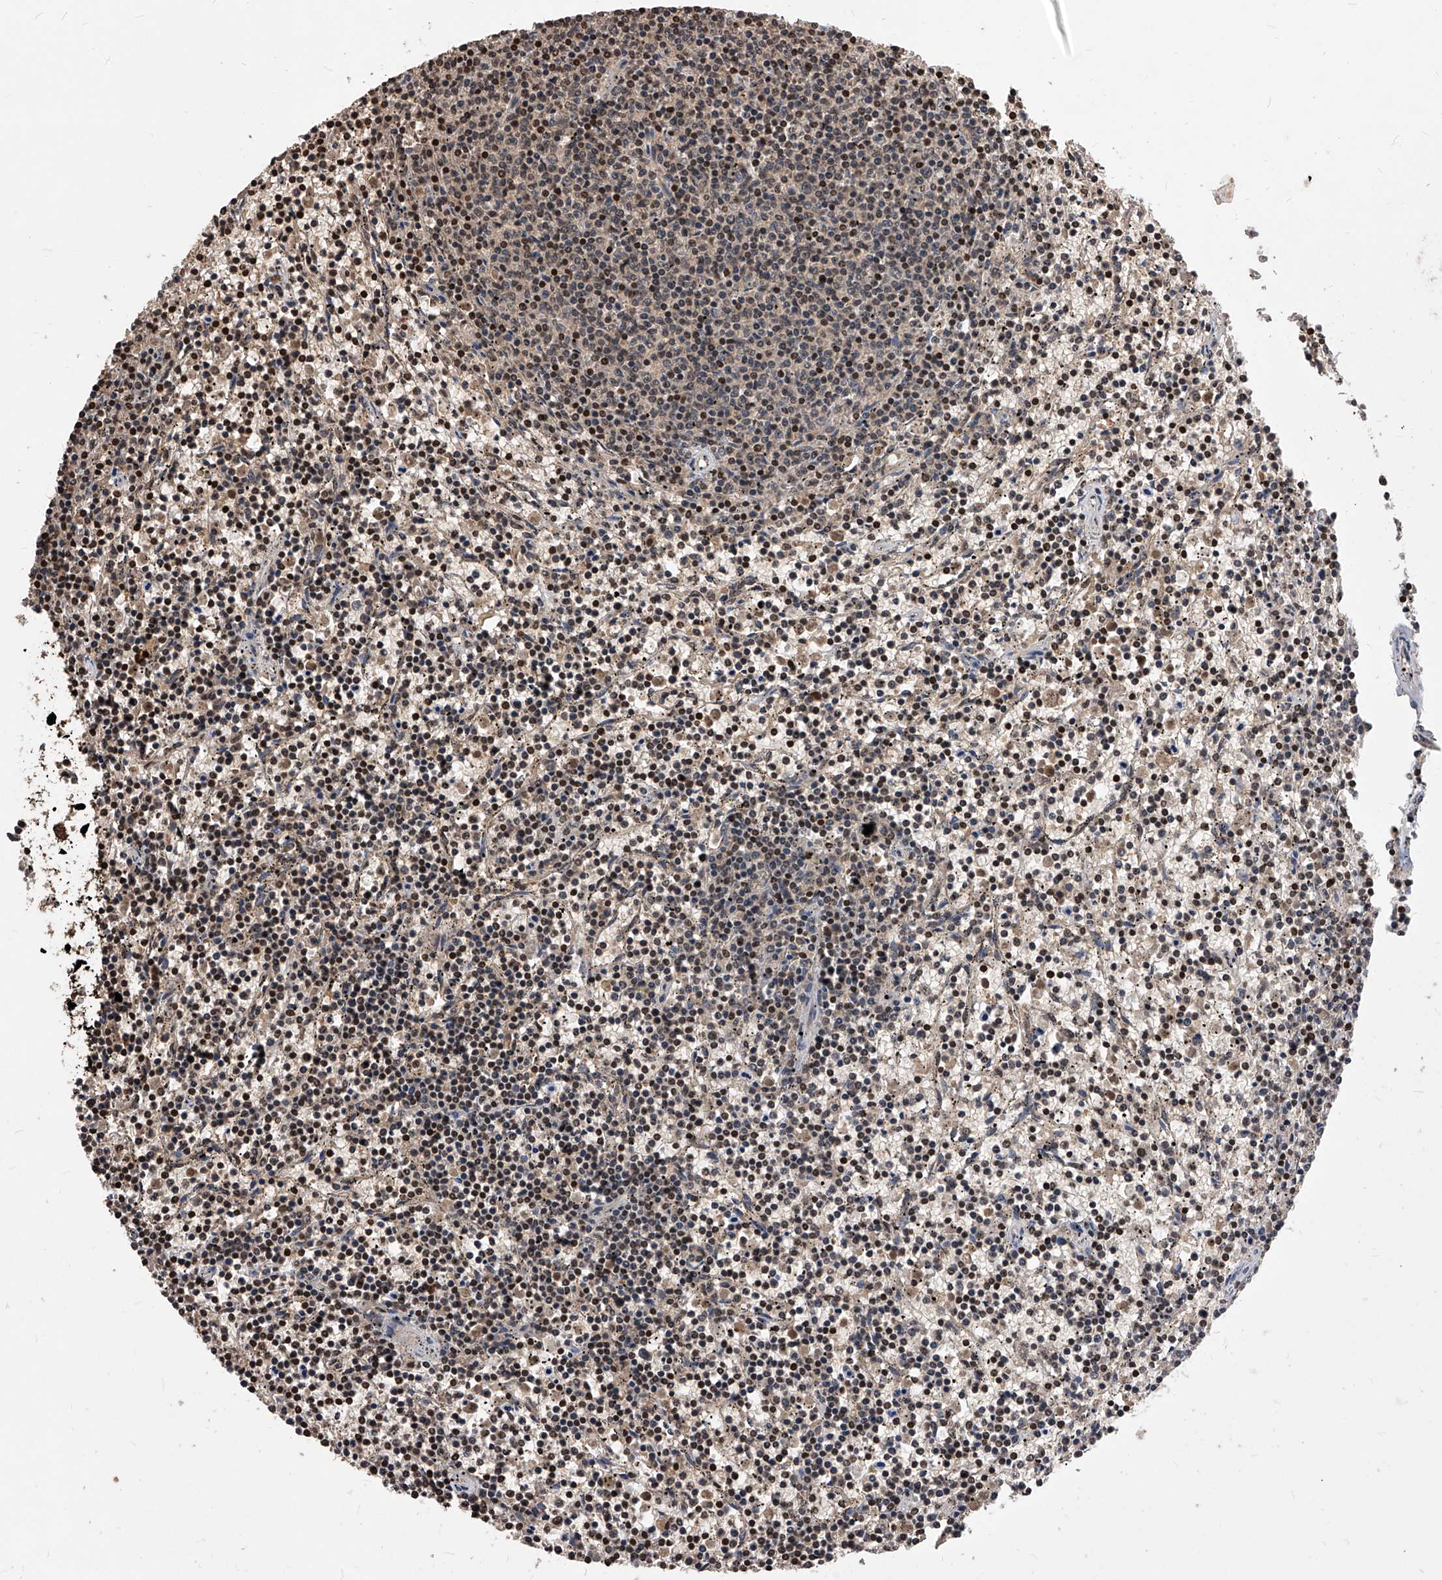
{"staining": {"intensity": "moderate", "quantity": "25%-75%", "location": "nuclear"}, "tissue": "lymphoma", "cell_type": "Tumor cells", "image_type": "cancer", "snomed": [{"axis": "morphology", "description": "Malignant lymphoma, non-Hodgkin's type, Low grade"}, {"axis": "topography", "description": "Spleen"}], "caption": "Human lymphoma stained with a brown dye reveals moderate nuclear positive staining in about 25%-75% of tumor cells.", "gene": "ID1", "patient": {"sex": "female", "age": 50}}